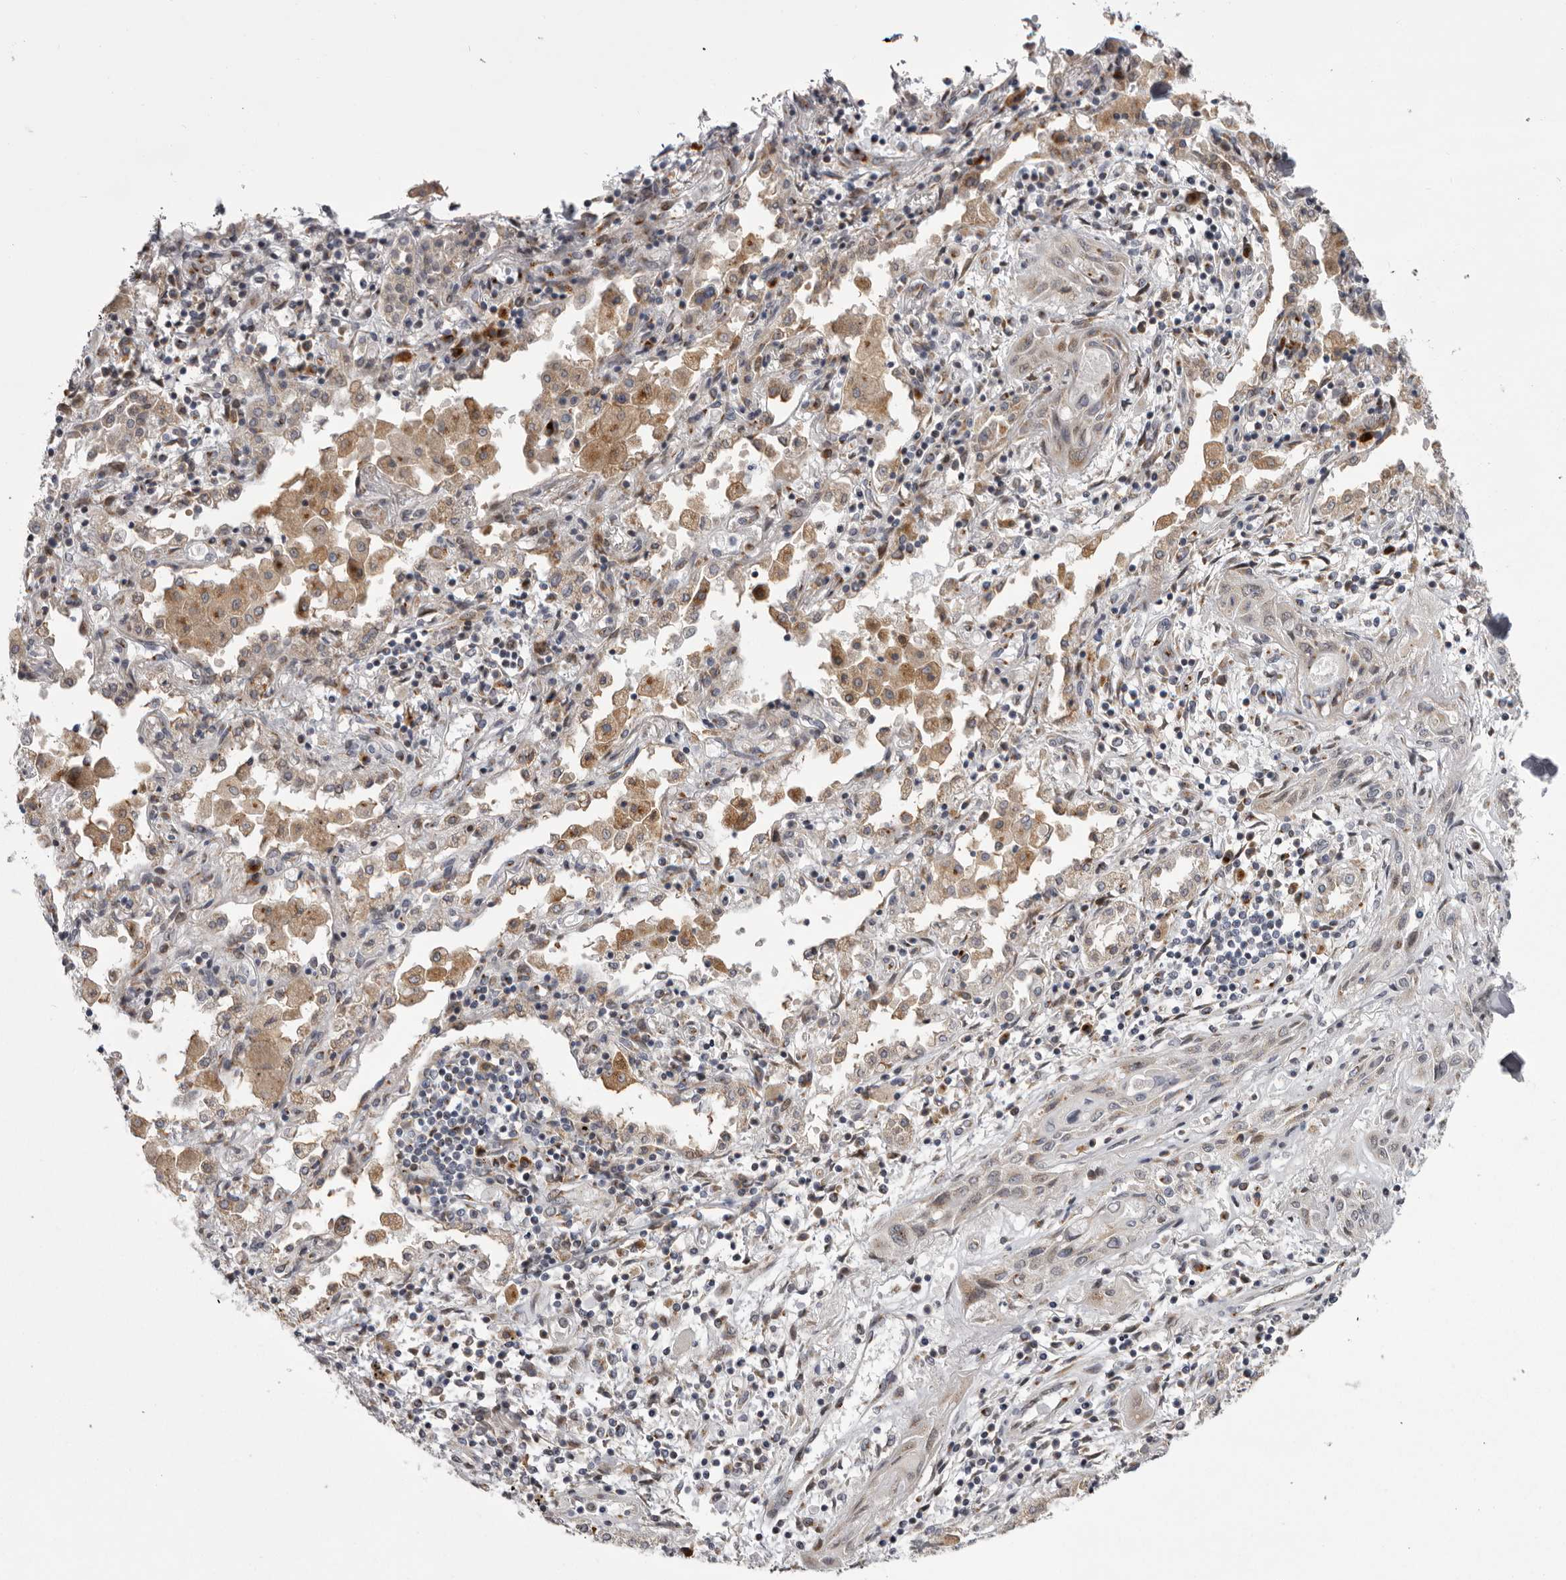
{"staining": {"intensity": "weak", "quantity": "25%-75%", "location": "cytoplasmic/membranous"}, "tissue": "lung cancer", "cell_type": "Tumor cells", "image_type": "cancer", "snomed": [{"axis": "morphology", "description": "Squamous cell carcinoma, NOS"}, {"axis": "topography", "description": "Lung"}], "caption": "Immunohistochemical staining of lung cancer (squamous cell carcinoma) exhibits low levels of weak cytoplasmic/membranous staining in approximately 25%-75% of tumor cells. Immunohistochemistry (ihc) stains the protein in brown and the nuclei are stained blue.", "gene": "WDR47", "patient": {"sex": "female", "age": 47}}